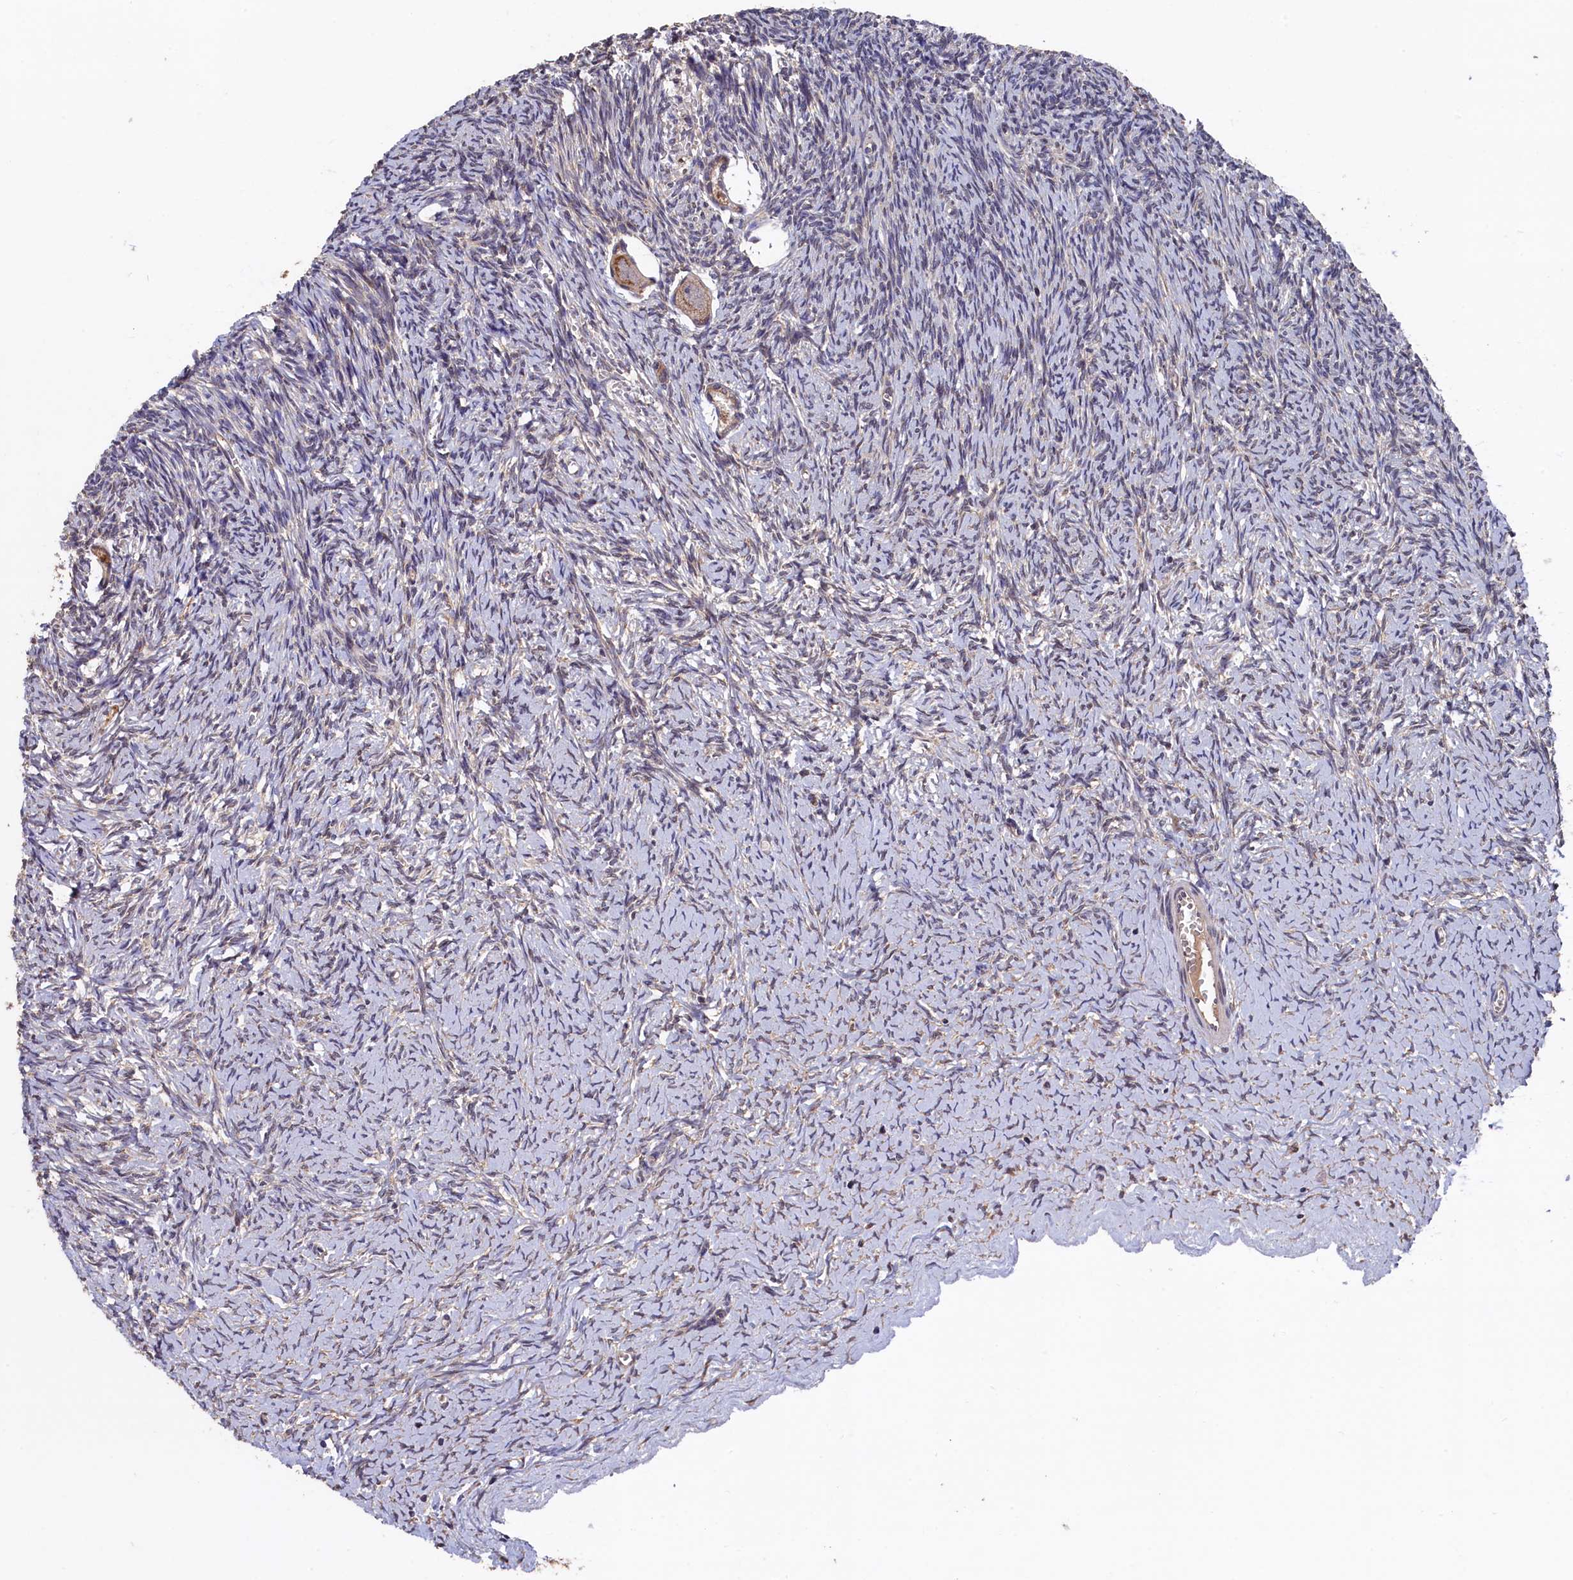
{"staining": {"intensity": "moderate", "quantity": ">75%", "location": "cytoplasmic/membranous"}, "tissue": "ovary", "cell_type": "Follicle cells", "image_type": "normal", "snomed": [{"axis": "morphology", "description": "Normal tissue, NOS"}, {"axis": "topography", "description": "Ovary"}], "caption": "Ovary stained for a protein demonstrates moderate cytoplasmic/membranous positivity in follicle cells. Ihc stains the protein of interest in brown and the nuclei are stained blue.", "gene": "SLC12A4", "patient": {"sex": "female", "age": 39}}